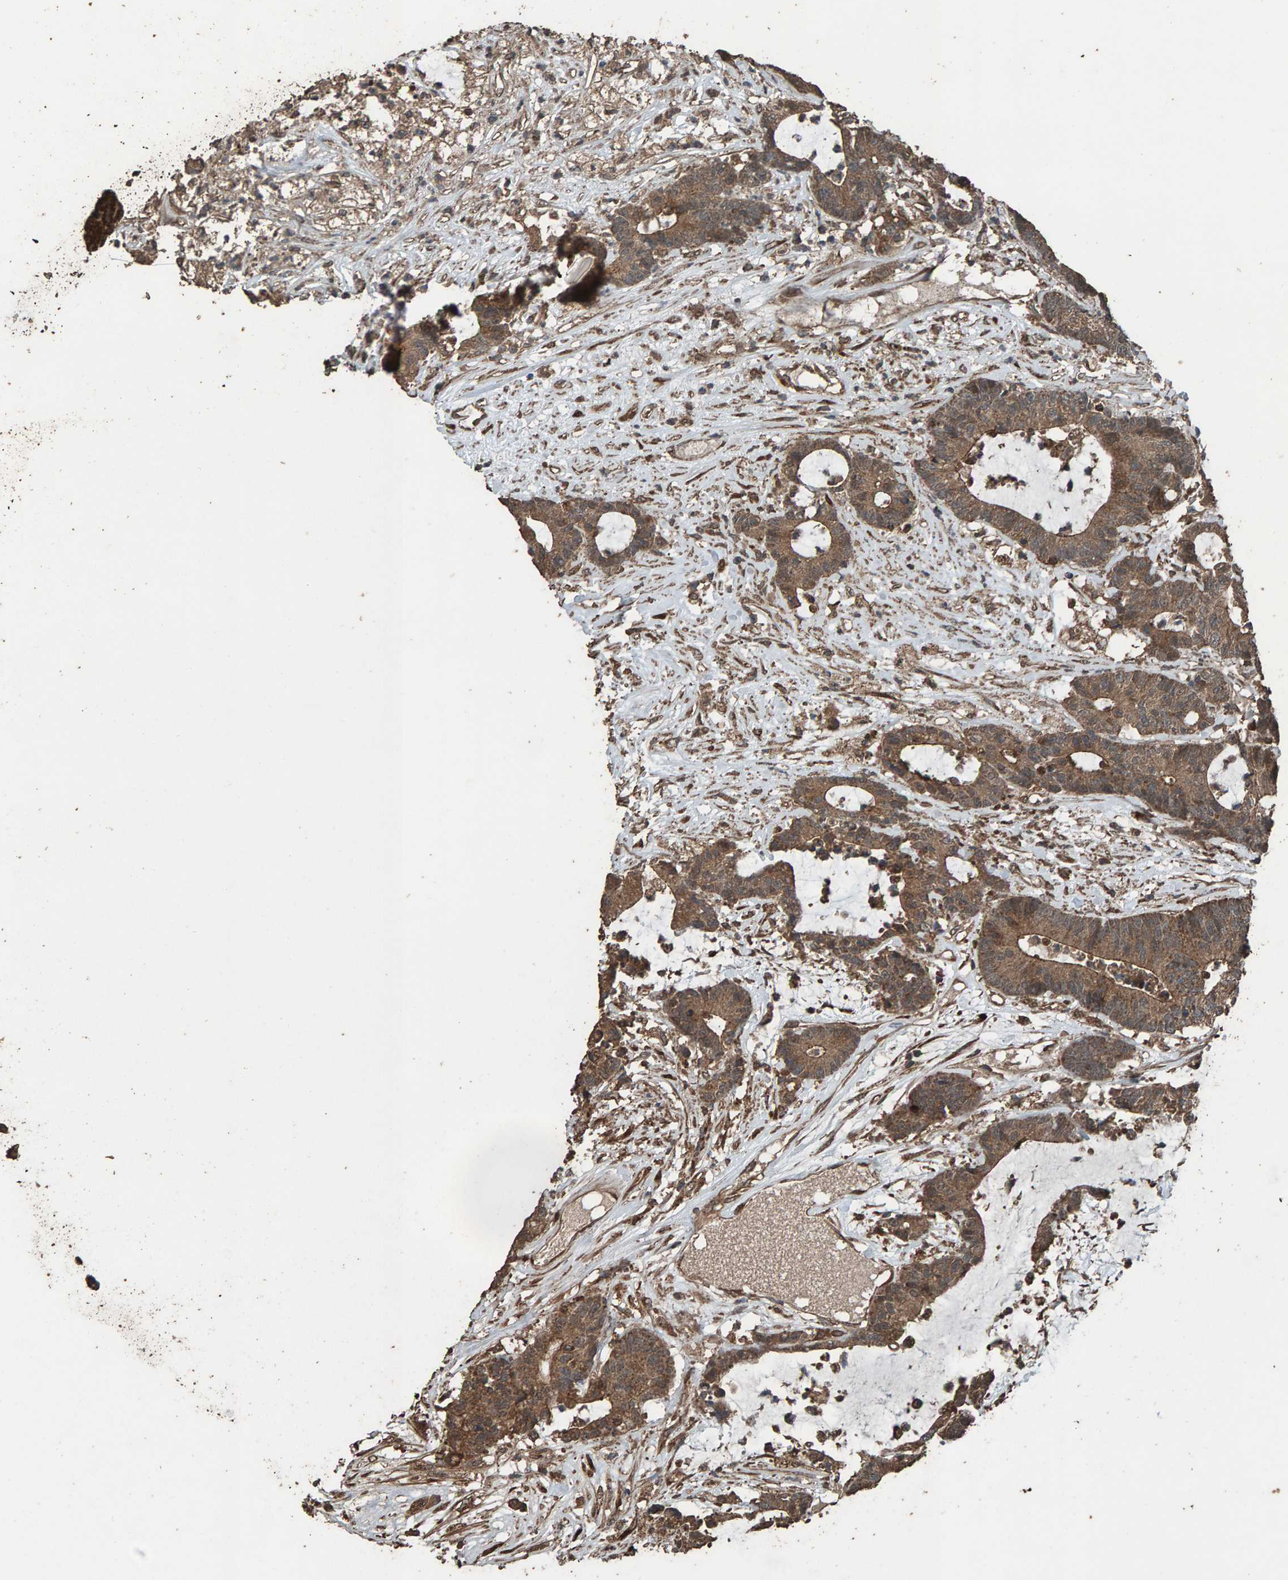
{"staining": {"intensity": "moderate", "quantity": ">75%", "location": "cytoplasmic/membranous"}, "tissue": "colorectal cancer", "cell_type": "Tumor cells", "image_type": "cancer", "snomed": [{"axis": "morphology", "description": "Adenocarcinoma, NOS"}, {"axis": "topography", "description": "Colon"}], "caption": "Brown immunohistochemical staining in colorectal cancer exhibits moderate cytoplasmic/membranous staining in about >75% of tumor cells. The staining was performed using DAB (3,3'-diaminobenzidine), with brown indicating positive protein expression. Nuclei are stained blue with hematoxylin.", "gene": "DUS1L", "patient": {"sex": "female", "age": 84}}